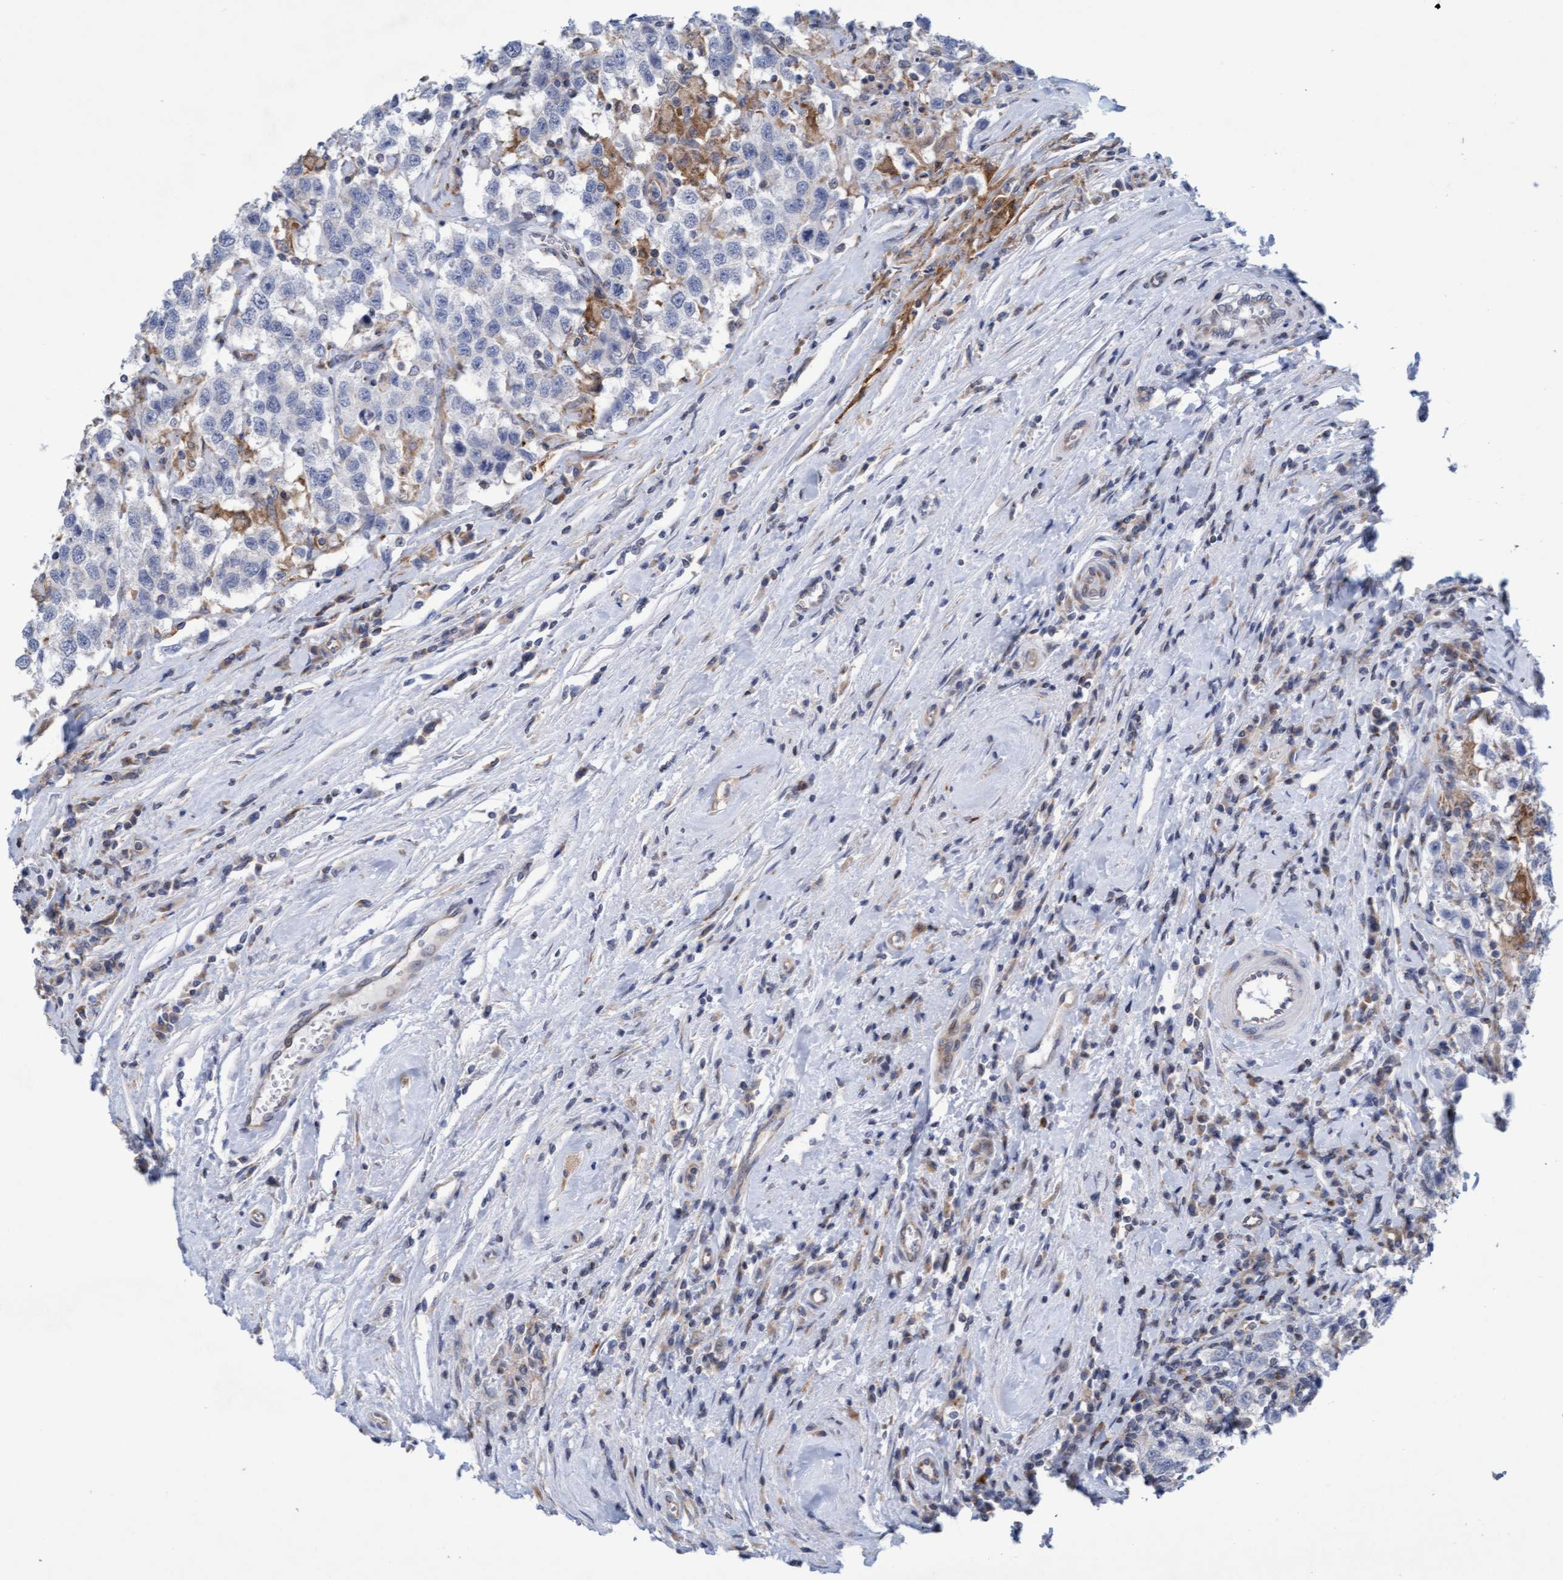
{"staining": {"intensity": "negative", "quantity": "none", "location": "none"}, "tissue": "testis cancer", "cell_type": "Tumor cells", "image_type": "cancer", "snomed": [{"axis": "morphology", "description": "Seminoma, NOS"}, {"axis": "topography", "description": "Testis"}], "caption": "A high-resolution photomicrograph shows IHC staining of seminoma (testis), which shows no significant expression in tumor cells. (Immunohistochemistry, brightfield microscopy, high magnification).", "gene": "SLC28A3", "patient": {"sex": "male", "age": 41}}